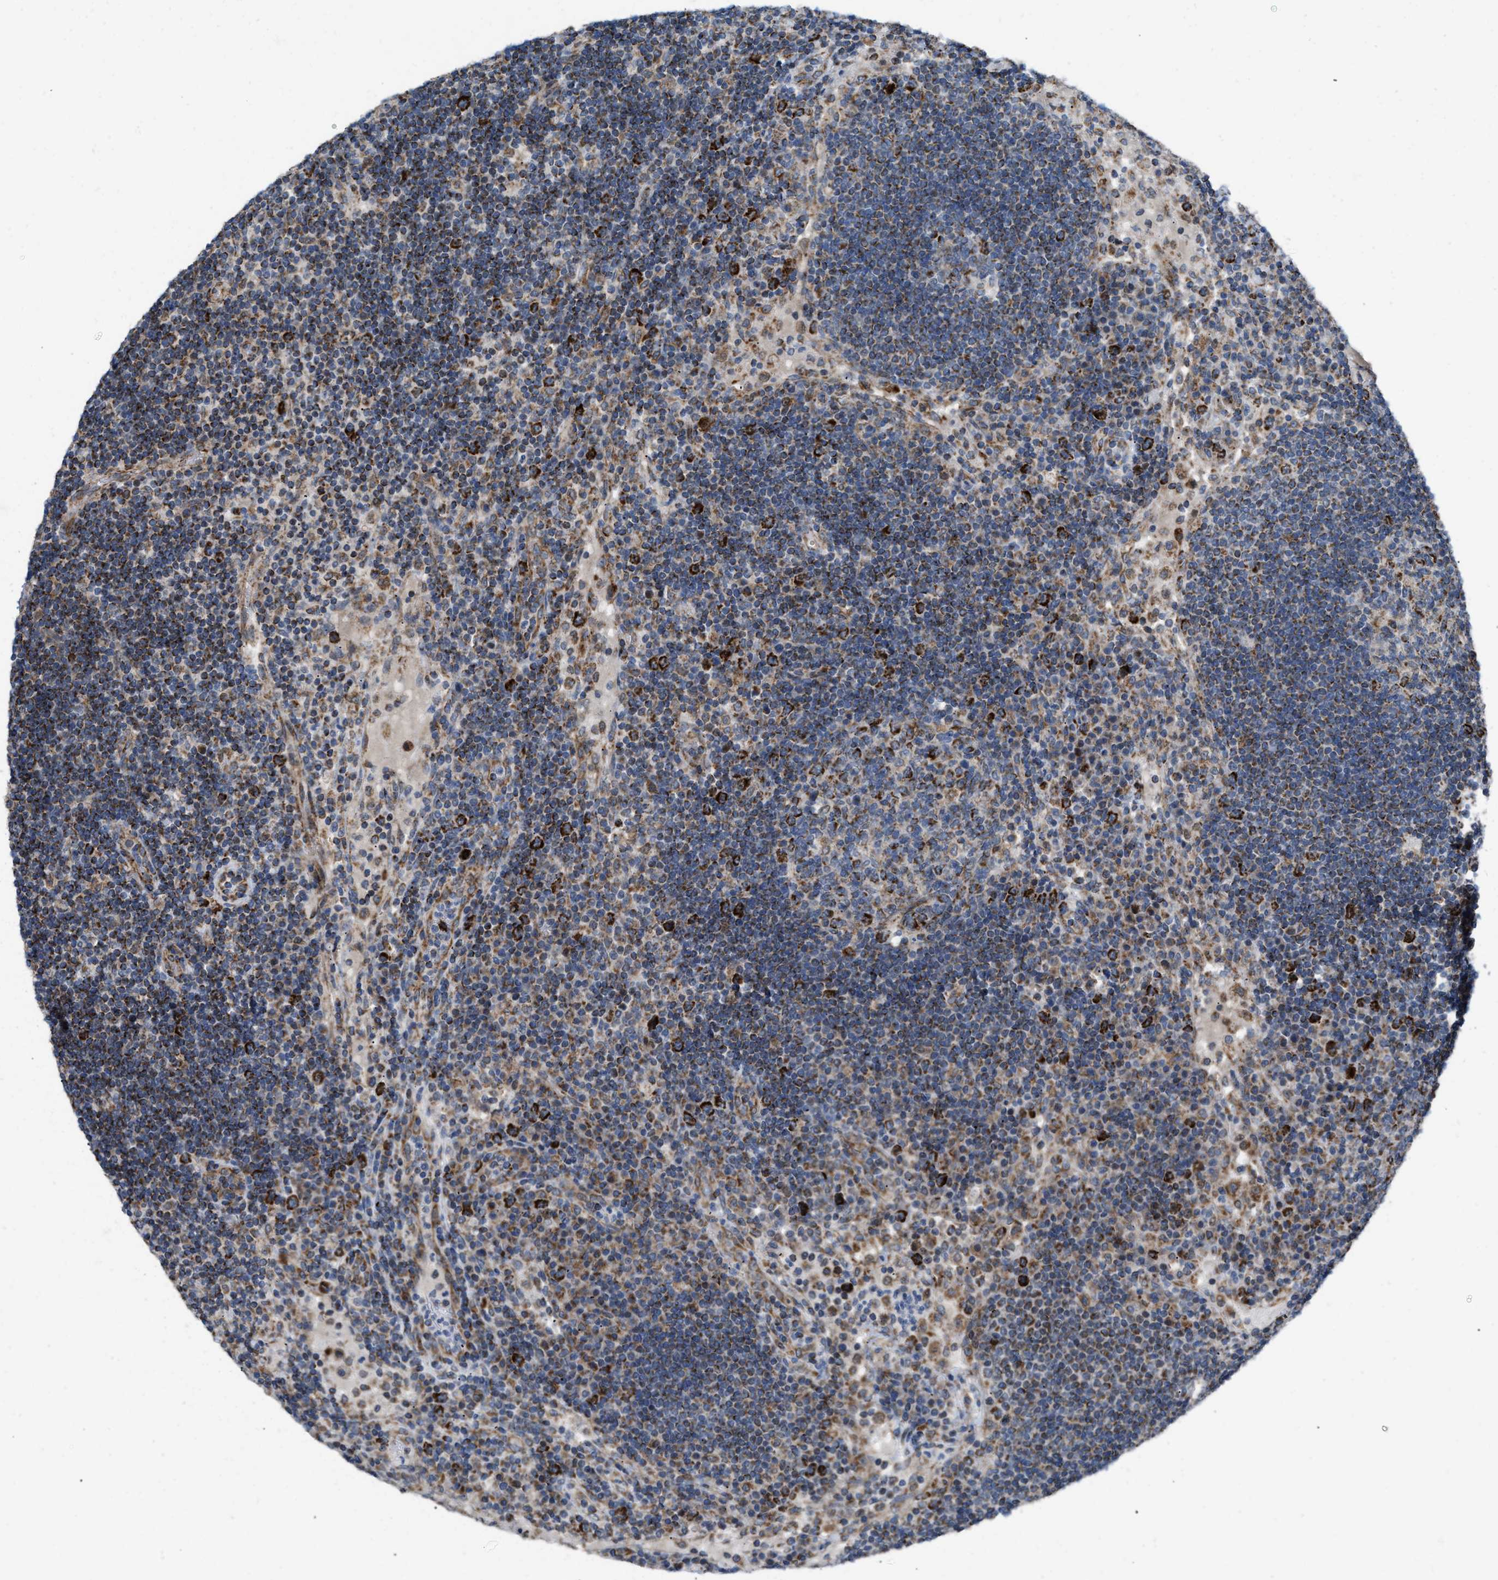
{"staining": {"intensity": "strong", "quantity": "25%-75%", "location": "cytoplasmic/membranous"}, "tissue": "lymph node", "cell_type": "Germinal center cells", "image_type": "normal", "snomed": [{"axis": "morphology", "description": "Normal tissue, NOS"}, {"axis": "topography", "description": "Lymph node"}], "caption": "Lymph node stained with DAB (3,3'-diaminobenzidine) immunohistochemistry (IHC) displays high levels of strong cytoplasmic/membranous positivity in about 25%-75% of germinal center cells. Nuclei are stained in blue.", "gene": "AKAP1", "patient": {"sex": "female", "age": 53}}